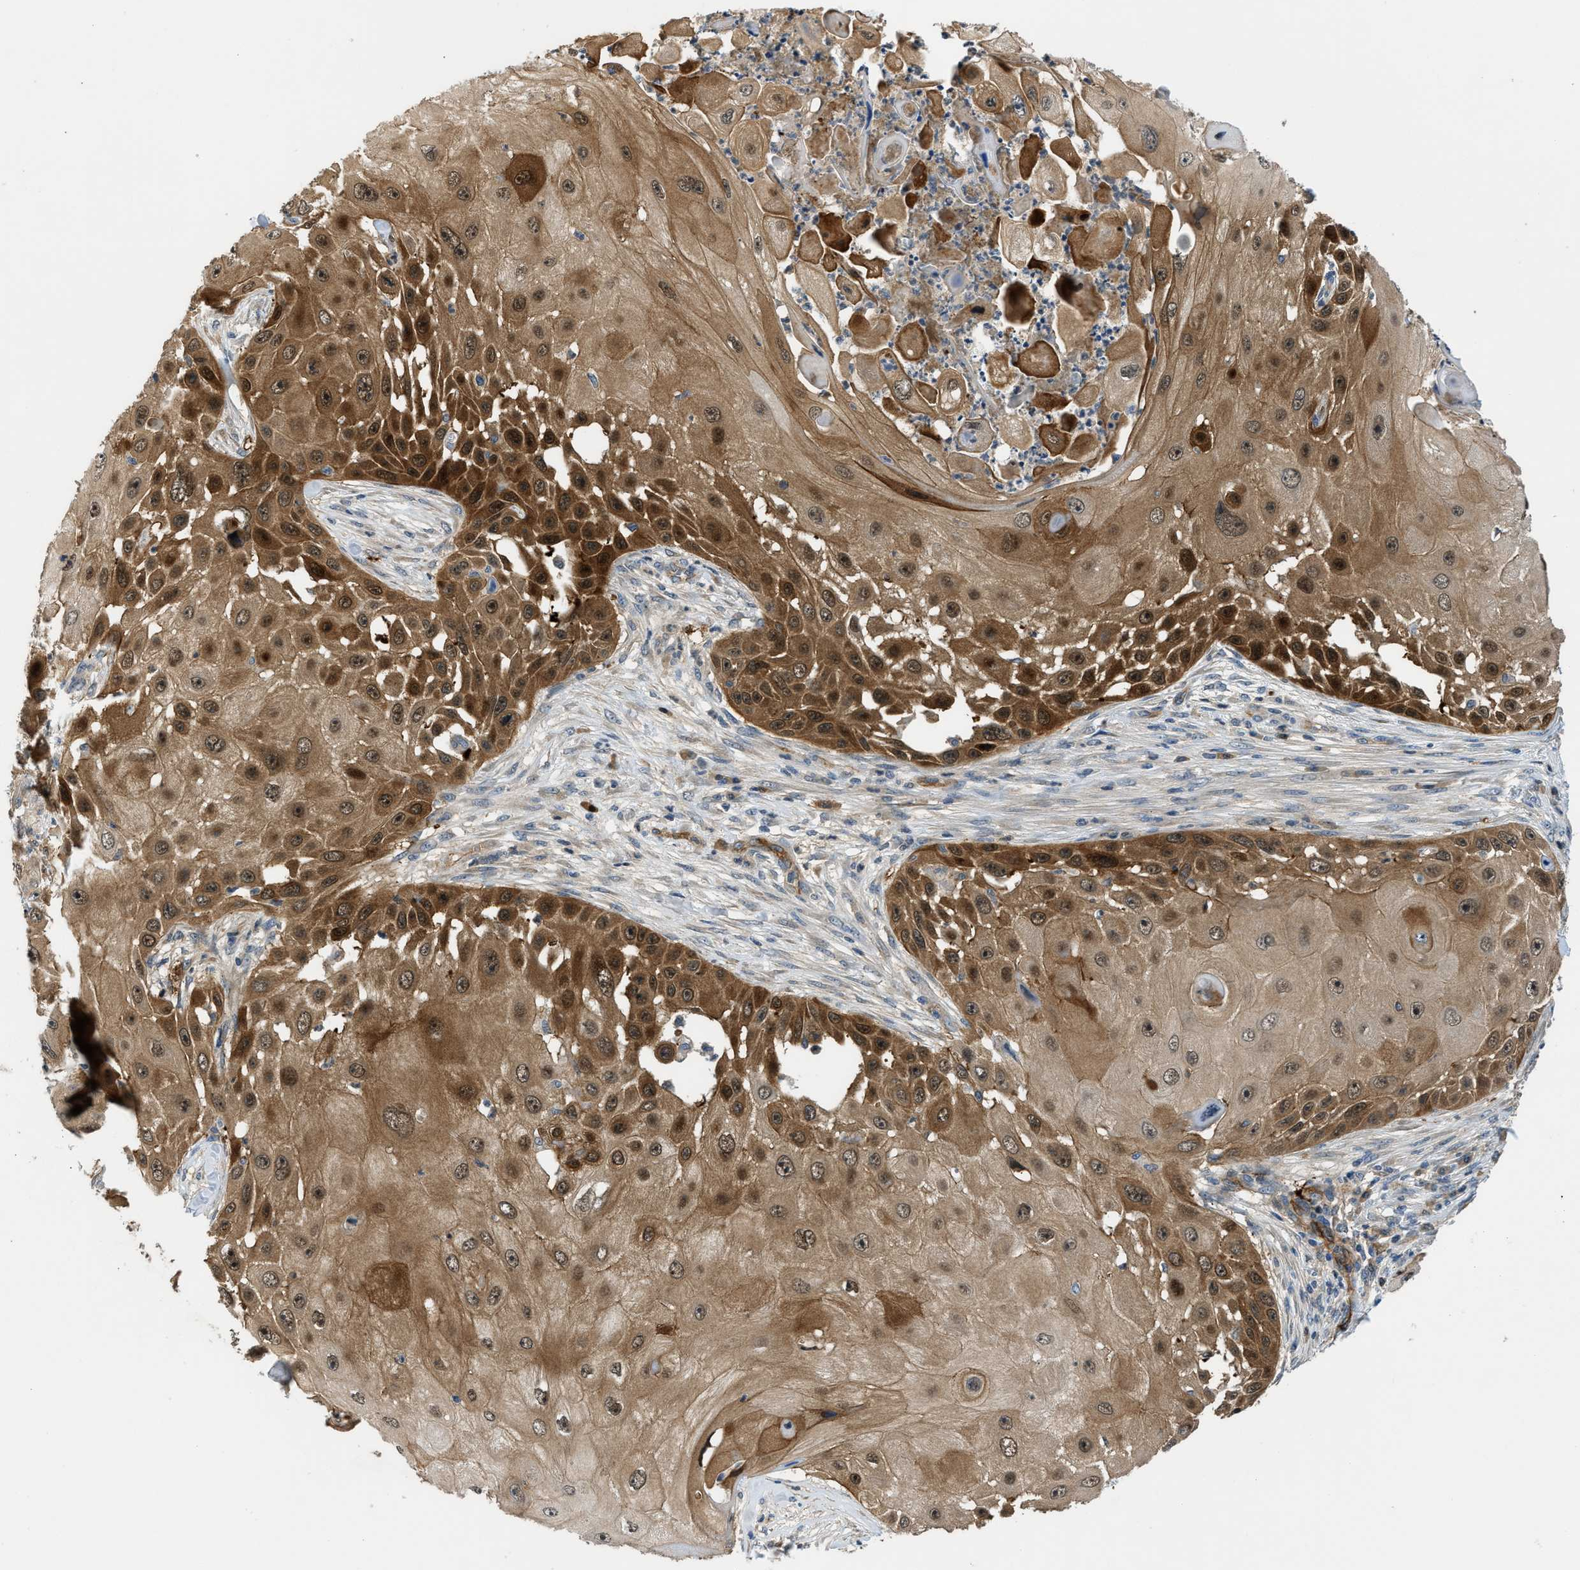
{"staining": {"intensity": "strong", "quantity": ">75%", "location": "cytoplasmic/membranous,nuclear"}, "tissue": "skin cancer", "cell_type": "Tumor cells", "image_type": "cancer", "snomed": [{"axis": "morphology", "description": "Squamous cell carcinoma, NOS"}, {"axis": "topography", "description": "Skin"}], "caption": "Immunohistochemical staining of human skin cancer displays high levels of strong cytoplasmic/membranous and nuclear protein staining in about >75% of tumor cells.", "gene": "TRAK2", "patient": {"sex": "female", "age": 44}}